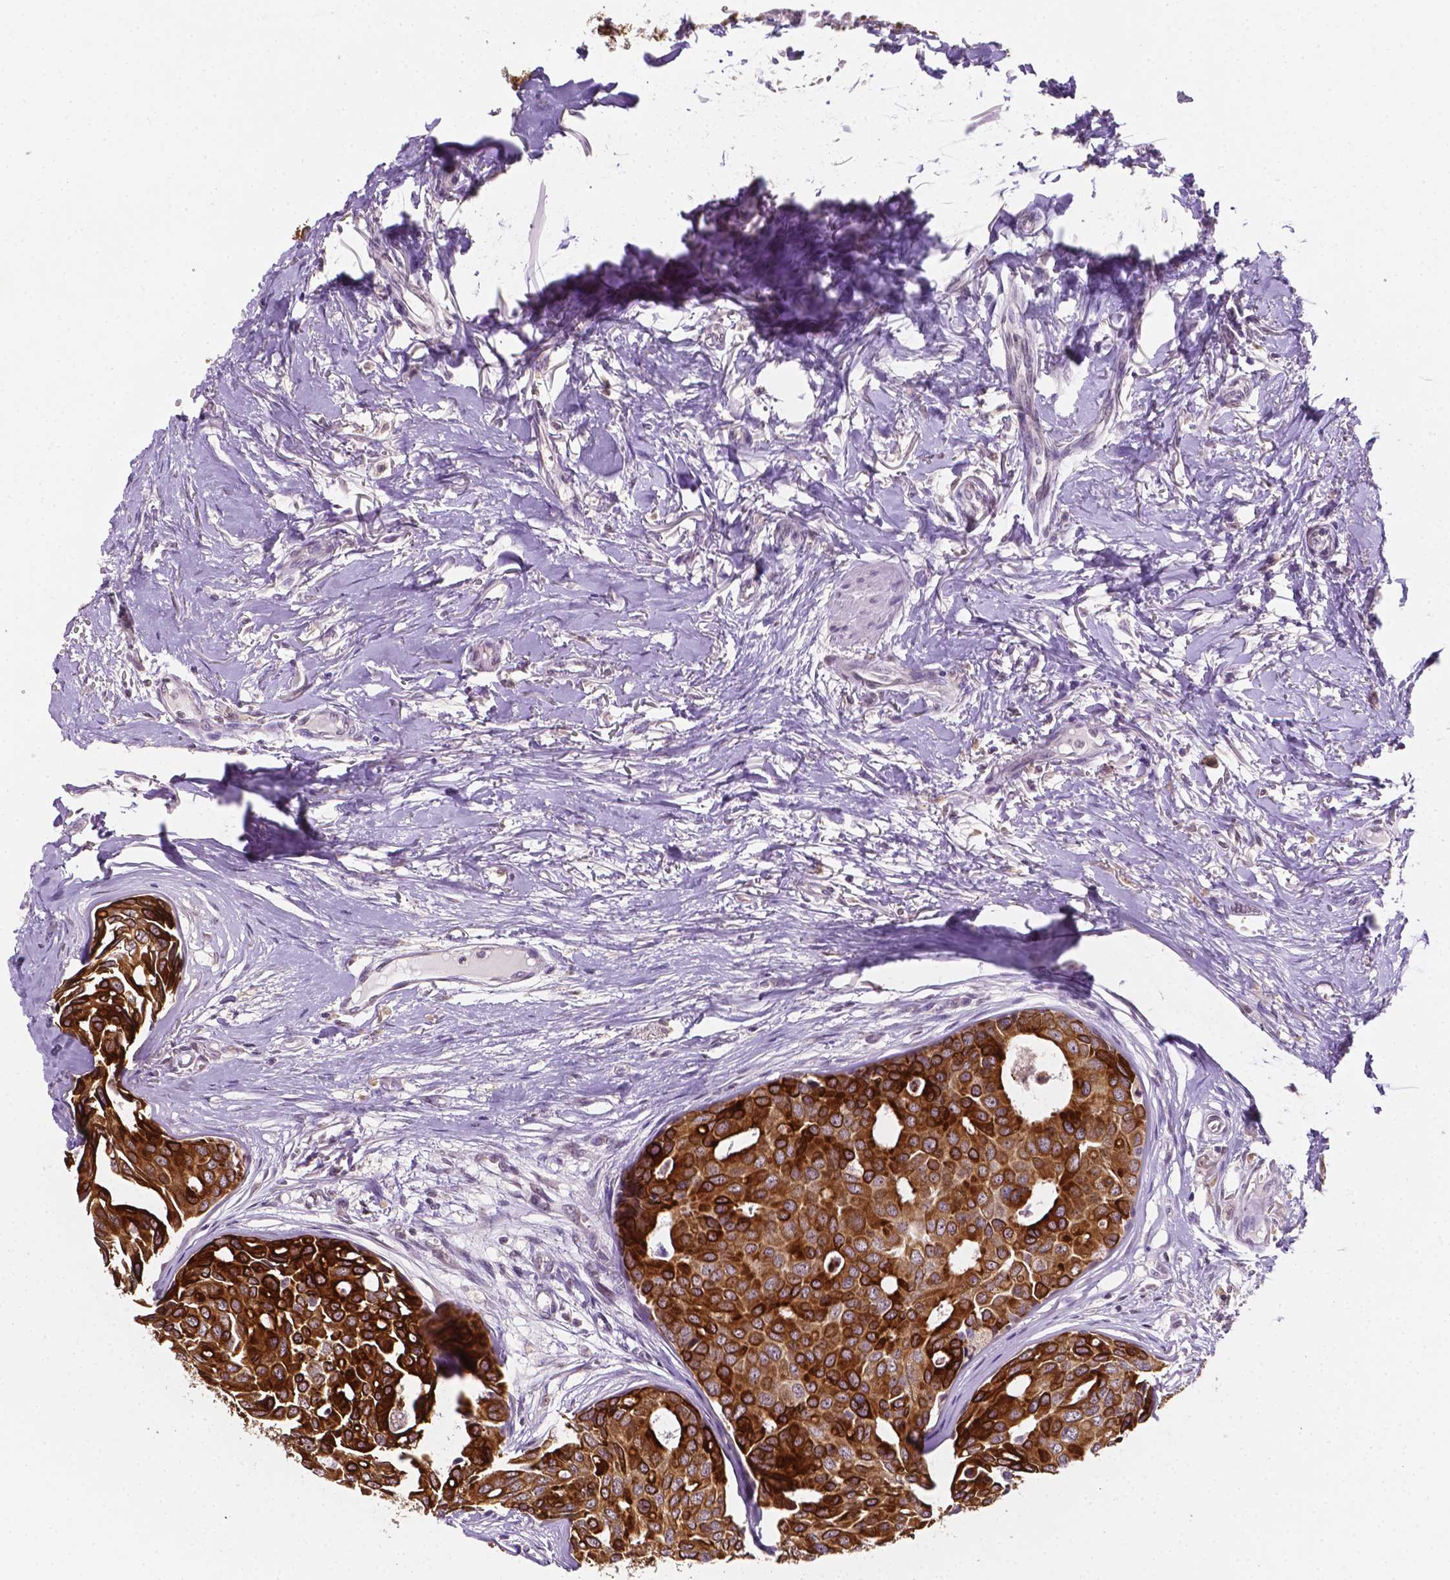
{"staining": {"intensity": "strong", "quantity": ">75%", "location": "cytoplasmic/membranous"}, "tissue": "breast cancer", "cell_type": "Tumor cells", "image_type": "cancer", "snomed": [{"axis": "morphology", "description": "Duct carcinoma"}, {"axis": "topography", "description": "Breast"}], "caption": "The photomicrograph shows a brown stain indicating the presence of a protein in the cytoplasmic/membranous of tumor cells in invasive ductal carcinoma (breast).", "gene": "SHLD3", "patient": {"sex": "female", "age": 54}}